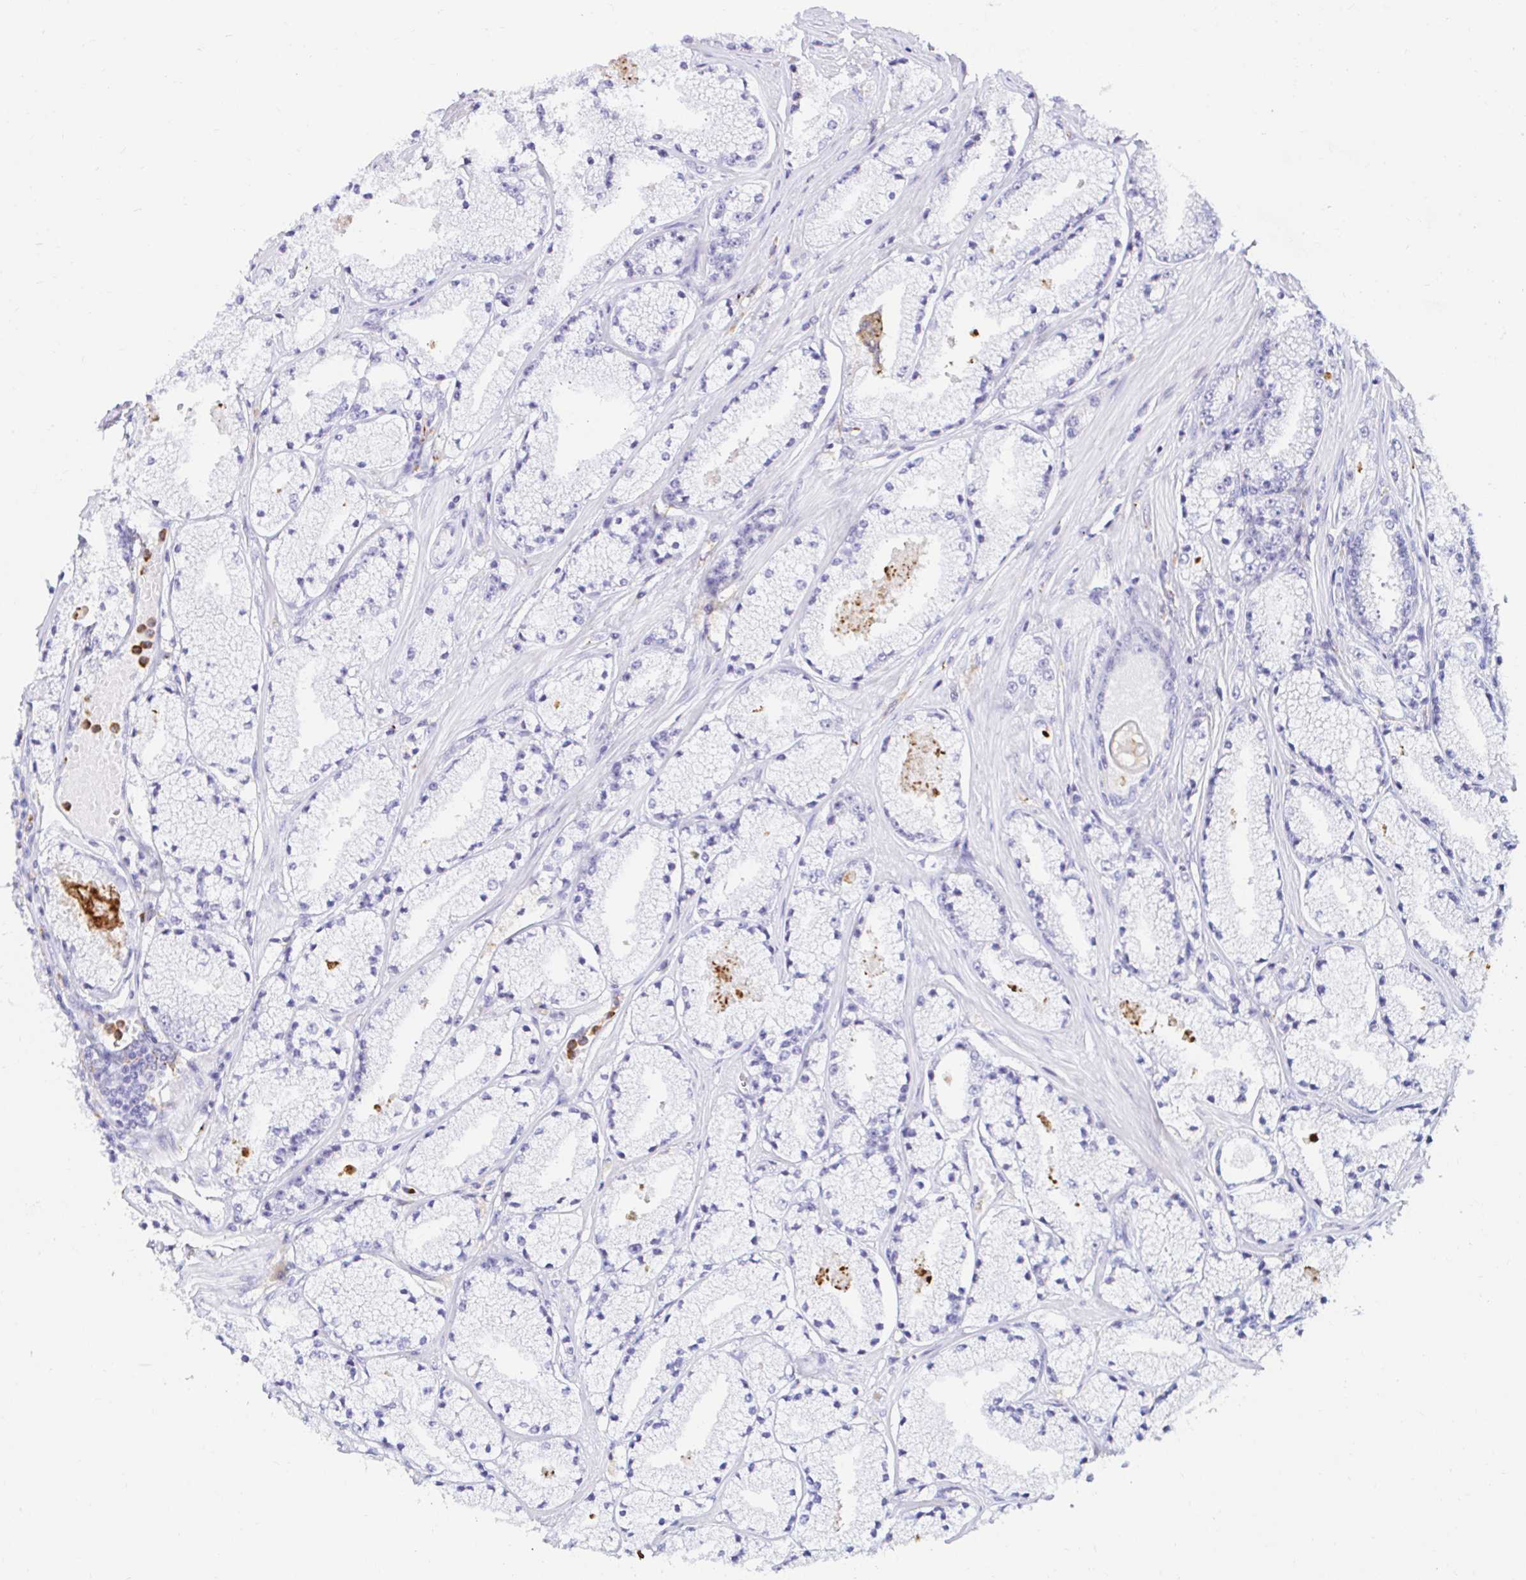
{"staining": {"intensity": "negative", "quantity": "none", "location": "none"}, "tissue": "prostate cancer", "cell_type": "Tumor cells", "image_type": "cancer", "snomed": [{"axis": "morphology", "description": "Adenocarcinoma, High grade"}, {"axis": "topography", "description": "Prostate"}], "caption": "Immunohistochemistry (IHC) image of prostate high-grade adenocarcinoma stained for a protein (brown), which displays no expression in tumor cells.", "gene": "CYBB", "patient": {"sex": "male", "age": 63}}